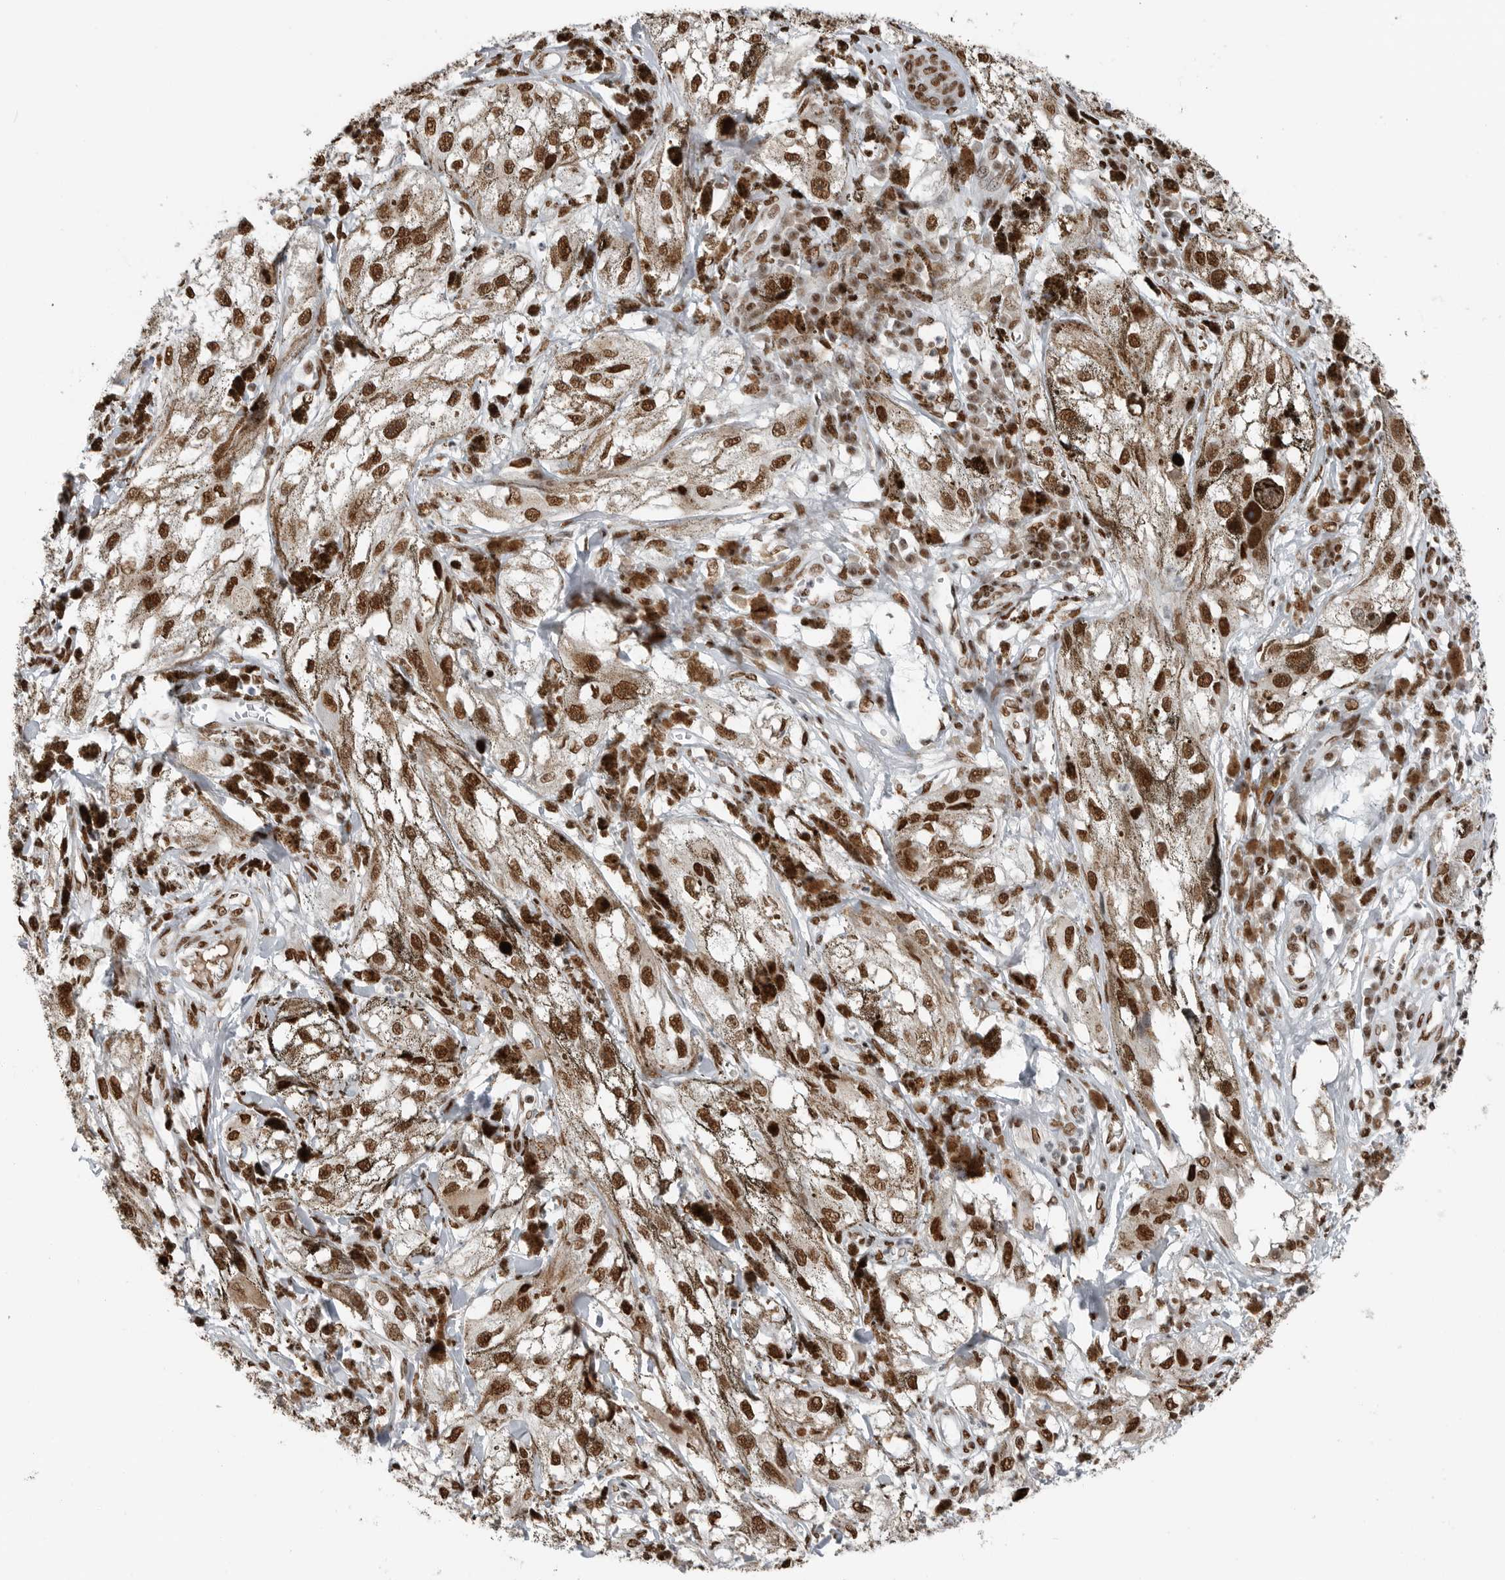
{"staining": {"intensity": "strong", "quantity": ">75%", "location": "nuclear"}, "tissue": "melanoma", "cell_type": "Tumor cells", "image_type": "cancer", "snomed": [{"axis": "morphology", "description": "Malignant melanoma, NOS"}, {"axis": "topography", "description": "Skin"}], "caption": "The micrograph reveals immunohistochemical staining of malignant melanoma. There is strong nuclear positivity is seen in about >75% of tumor cells. The protein of interest is shown in brown color, while the nuclei are stained blue.", "gene": "BLZF1", "patient": {"sex": "male", "age": 88}}